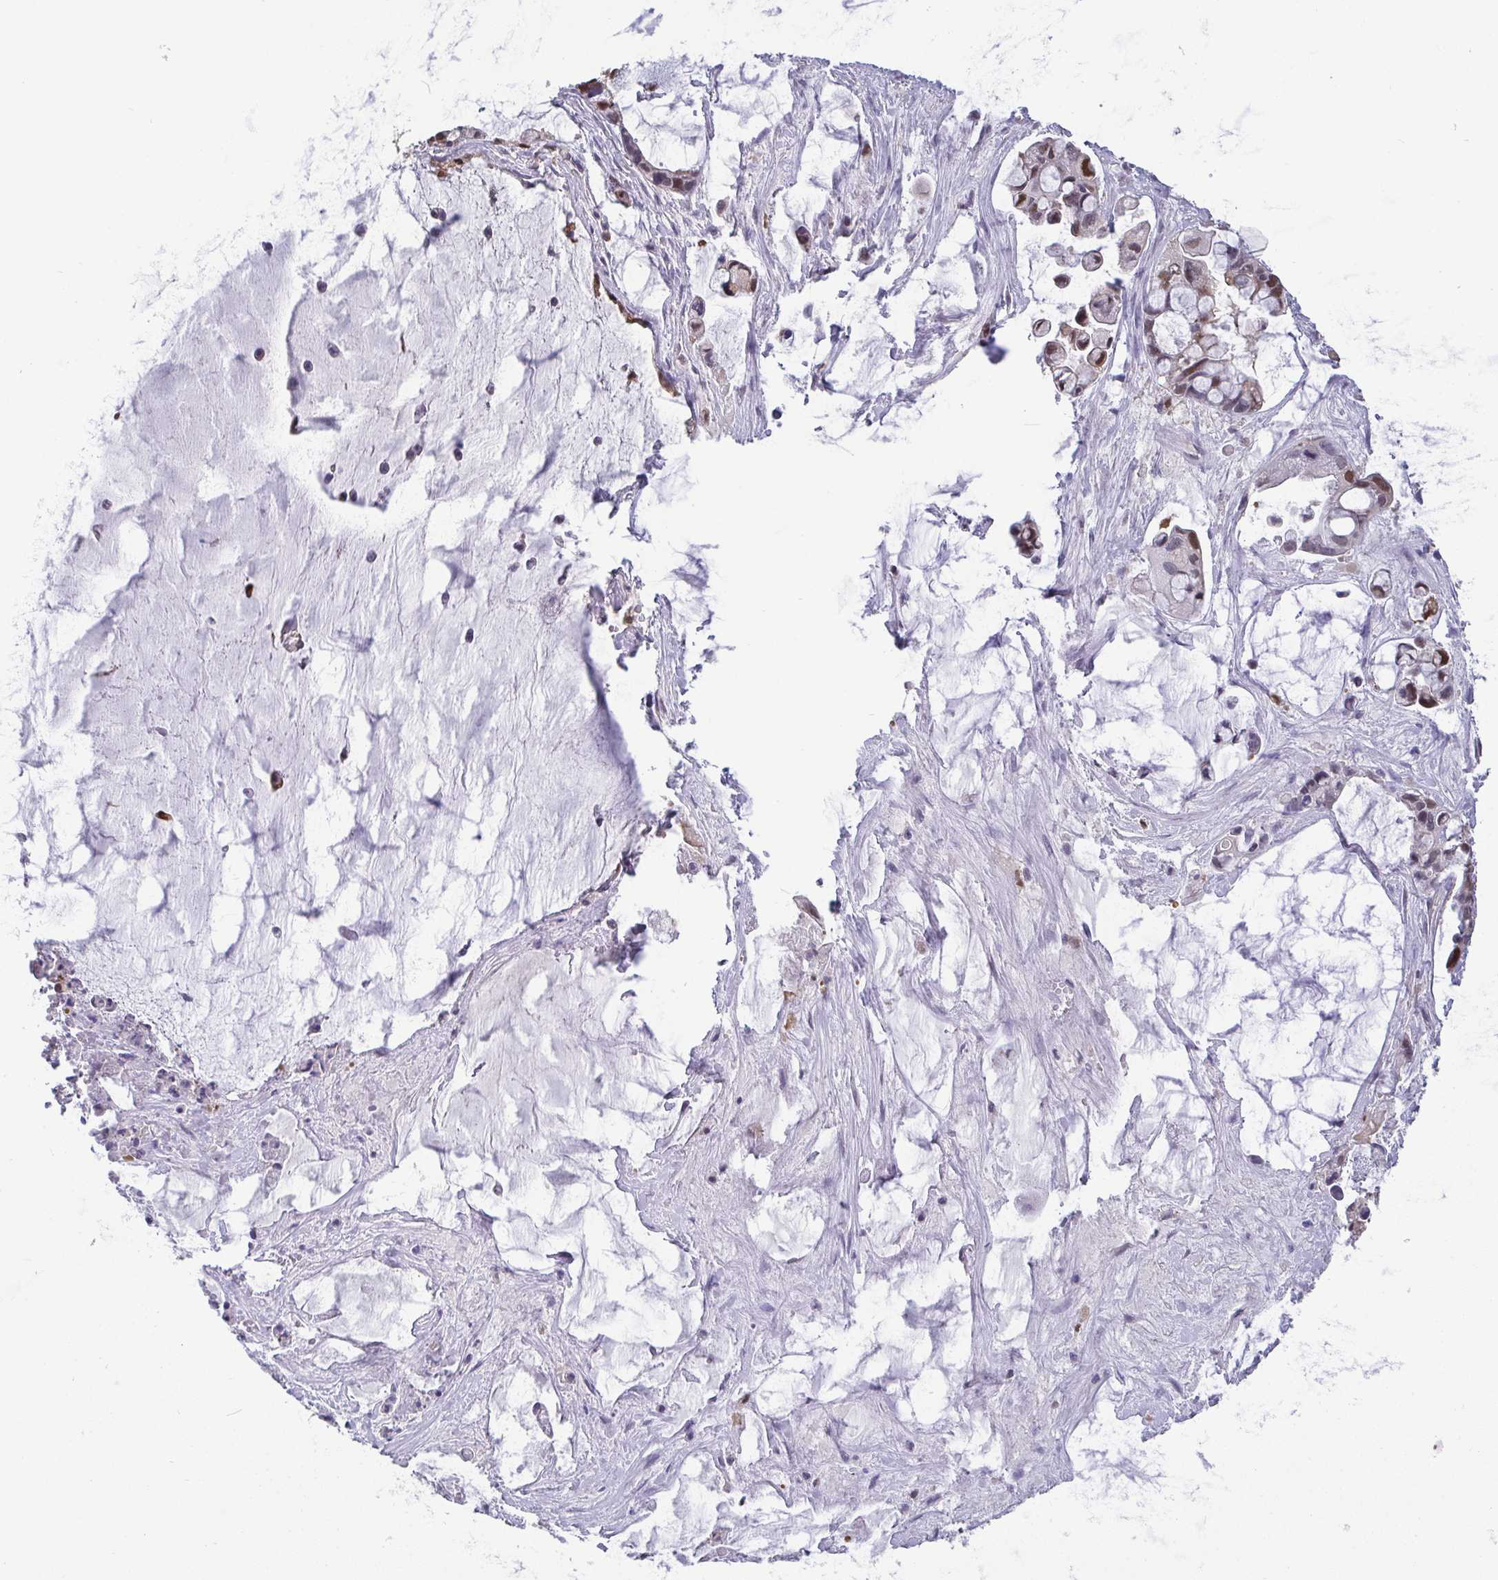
{"staining": {"intensity": "moderate", "quantity": ">75%", "location": "nuclear"}, "tissue": "ovarian cancer", "cell_type": "Tumor cells", "image_type": "cancer", "snomed": [{"axis": "morphology", "description": "Cystadenocarcinoma, mucinous, NOS"}, {"axis": "topography", "description": "Ovary"}], "caption": "Protein expression analysis of human ovarian cancer reveals moderate nuclear staining in about >75% of tumor cells.", "gene": "IDH1", "patient": {"sex": "female", "age": 63}}